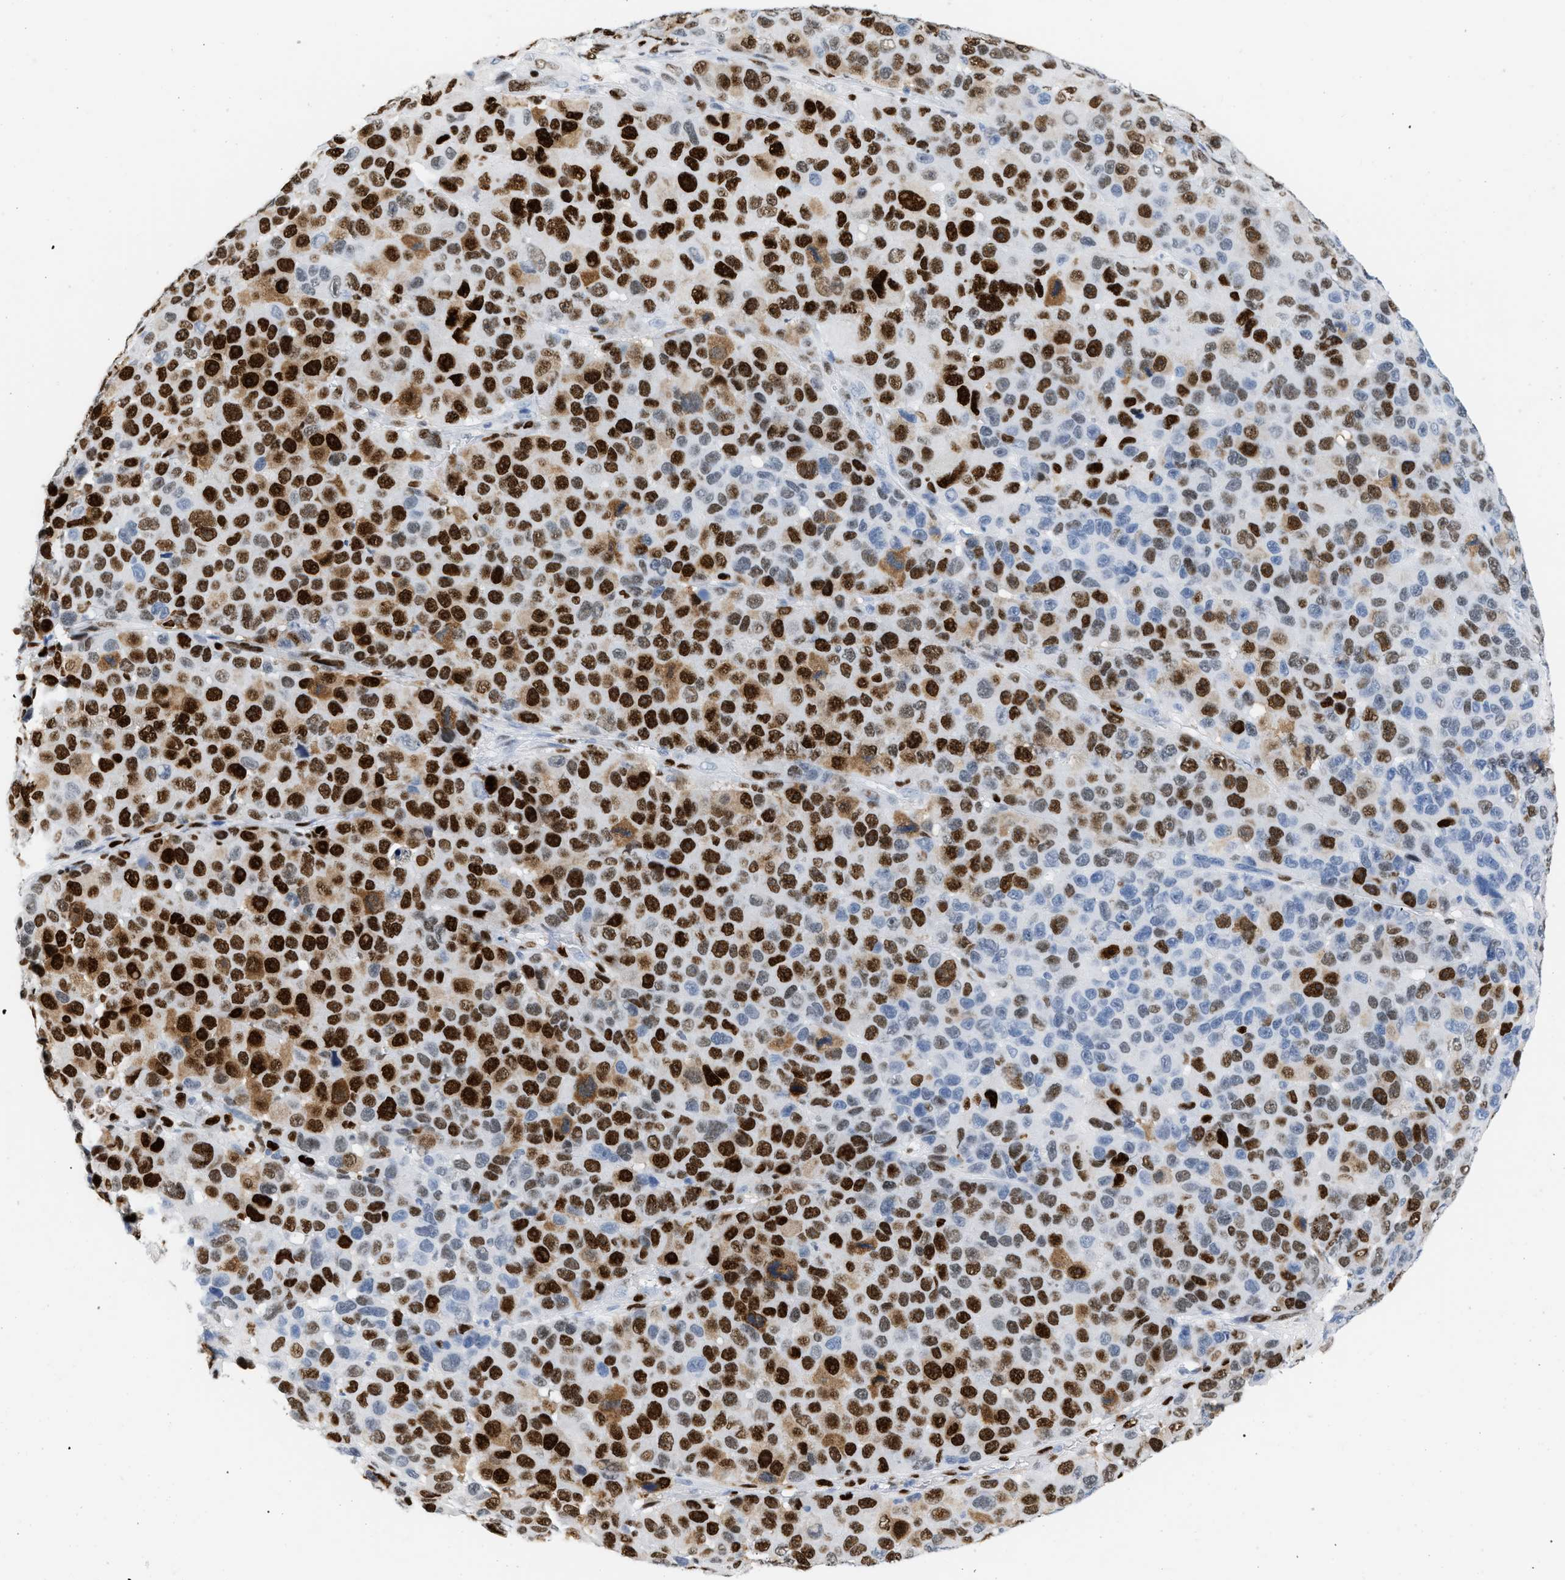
{"staining": {"intensity": "strong", "quantity": "25%-75%", "location": "cytoplasmic/membranous,nuclear"}, "tissue": "melanoma", "cell_type": "Tumor cells", "image_type": "cancer", "snomed": [{"axis": "morphology", "description": "Malignant melanoma, NOS"}, {"axis": "topography", "description": "Skin"}], "caption": "A high amount of strong cytoplasmic/membranous and nuclear positivity is appreciated in approximately 25%-75% of tumor cells in malignant melanoma tissue.", "gene": "MCM7", "patient": {"sex": "male", "age": 53}}